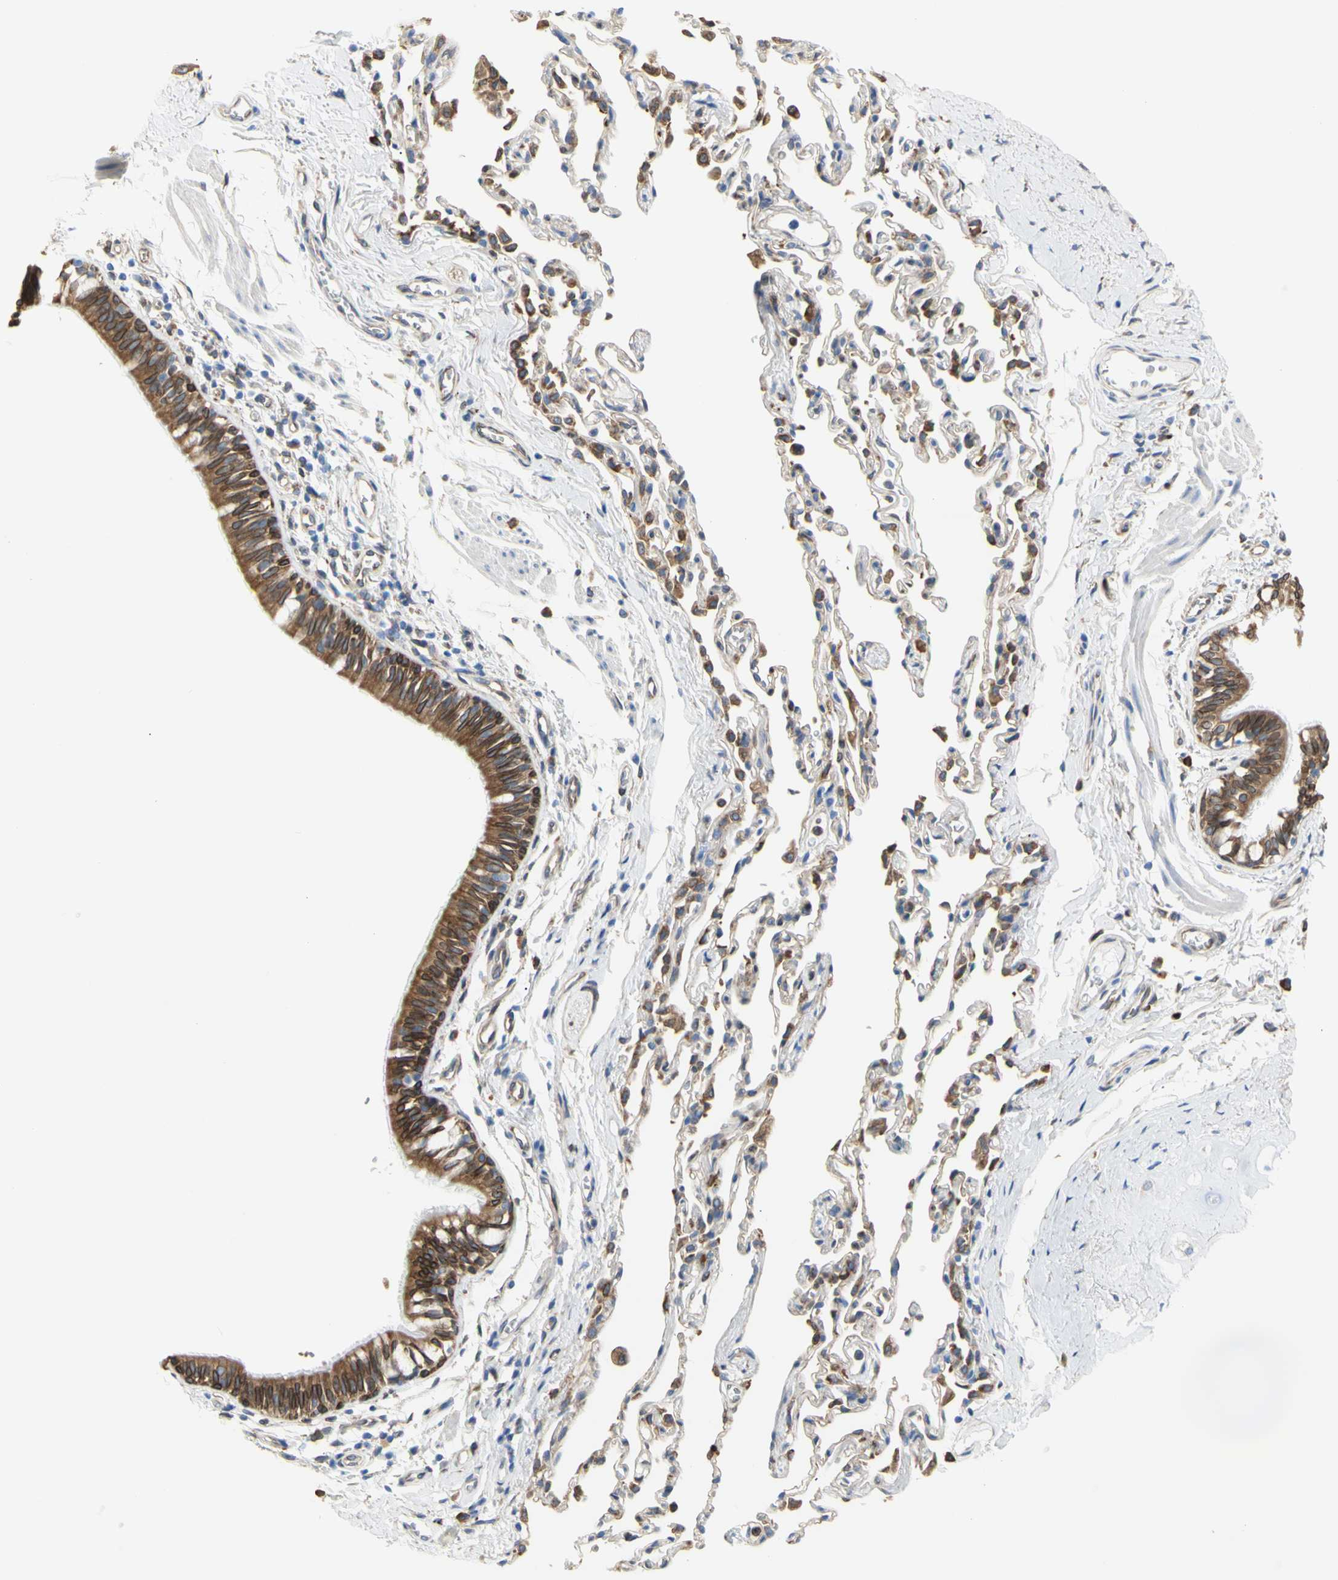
{"staining": {"intensity": "strong", "quantity": ">75%", "location": "cytoplasmic/membranous,nuclear"}, "tissue": "bronchus", "cell_type": "Respiratory epithelial cells", "image_type": "normal", "snomed": [{"axis": "morphology", "description": "Normal tissue, NOS"}, {"axis": "topography", "description": "Bronchus"}, {"axis": "topography", "description": "Lung"}], "caption": "Human bronchus stained for a protein (brown) shows strong cytoplasmic/membranous,nuclear positive expression in about >75% of respiratory epithelial cells.", "gene": "ERLIN1", "patient": {"sex": "male", "age": 64}}